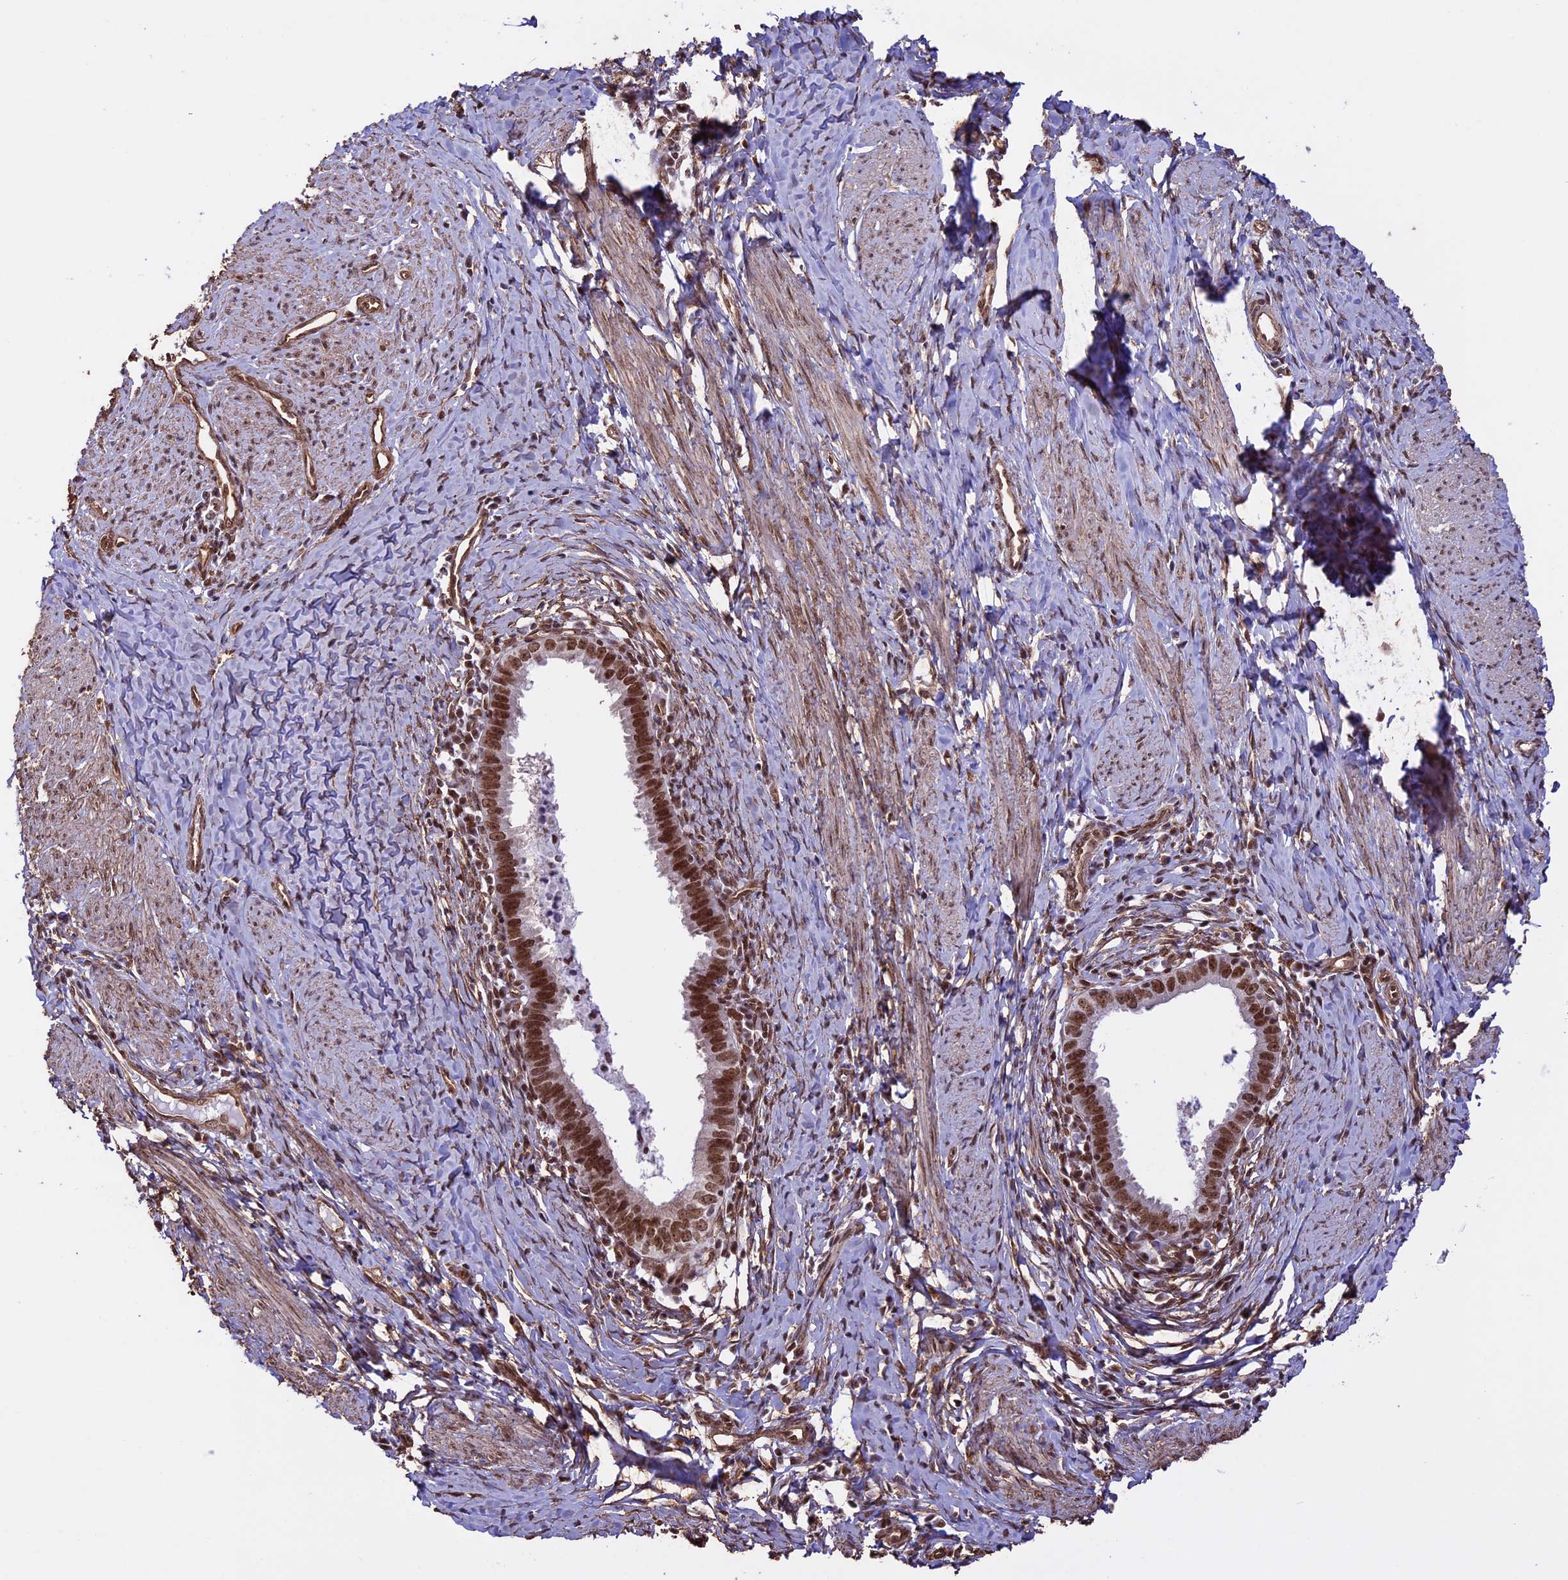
{"staining": {"intensity": "strong", "quantity": ">75%", "location": "nuclear"}, "tissue": "cervical cancer", "cell_type": "Tumor cells", "image_type": "cancer", "snomed": [{"axis": "morphology", "description": "Adenocarcinoma, NOS"}, {"axis": "topography", "description": "Cervix"}], "caption": "This is a photomicrograph of immunohistochemistry (IHC) staining of cervical cancer, which shows strong expression in the nuclear of tumor cells.", "gene": "MPHOSPH8", "patient": {"sex": "female", "age": 36}}